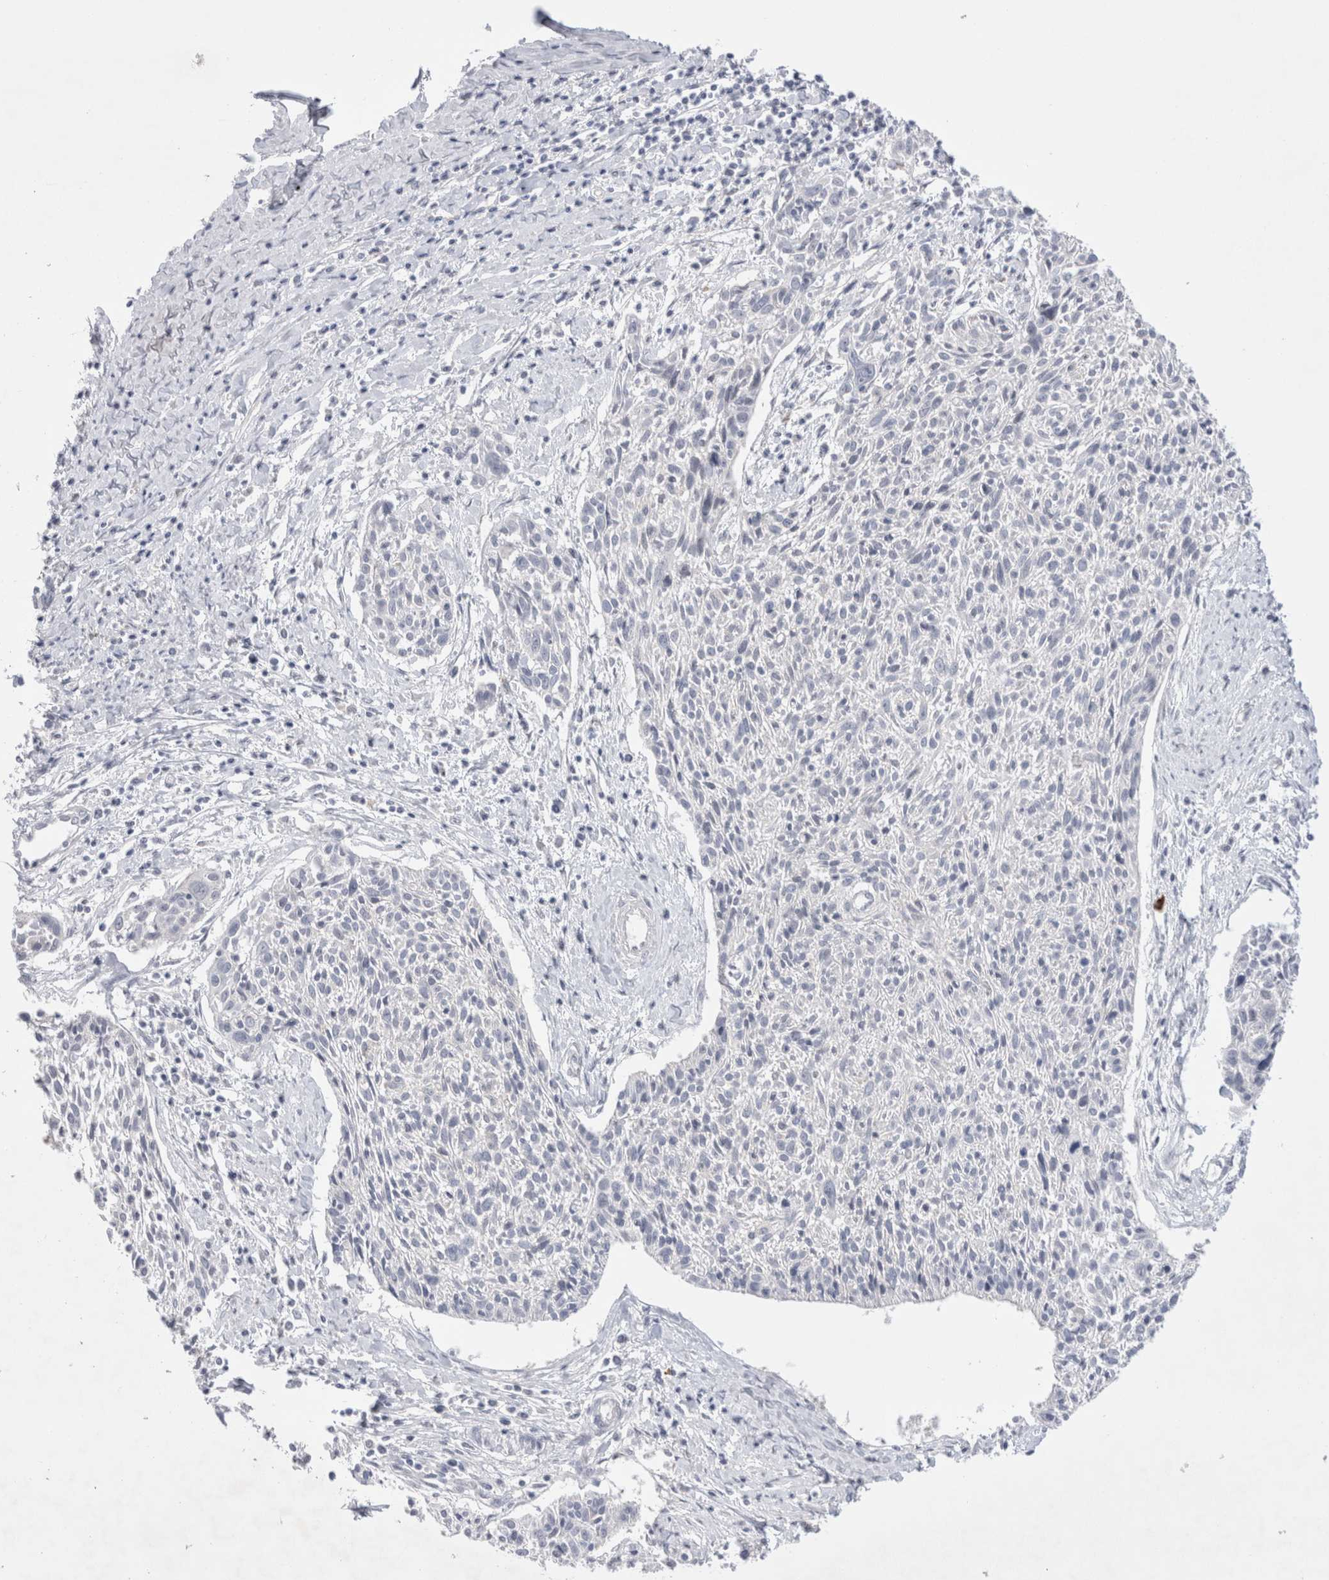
{"staining": {"intensity": "negative", "quantity": "none", "location": "none"}, "tissue": "cervical cancer", "cell_type": "Tumor cells", "image_type": "cancer", "snomed": [{"axis": "morphology", "description": "Squamous cell carcinoma, NOS"}, {"axis": "topography", "description": "Cervix"}], "caption": "Immunohistochemical staining of cervical cancer demonstrates no significant positivity in tumor cells.", "gene": "RBM12B", "patient": {"sex": "female", "age": 51}}